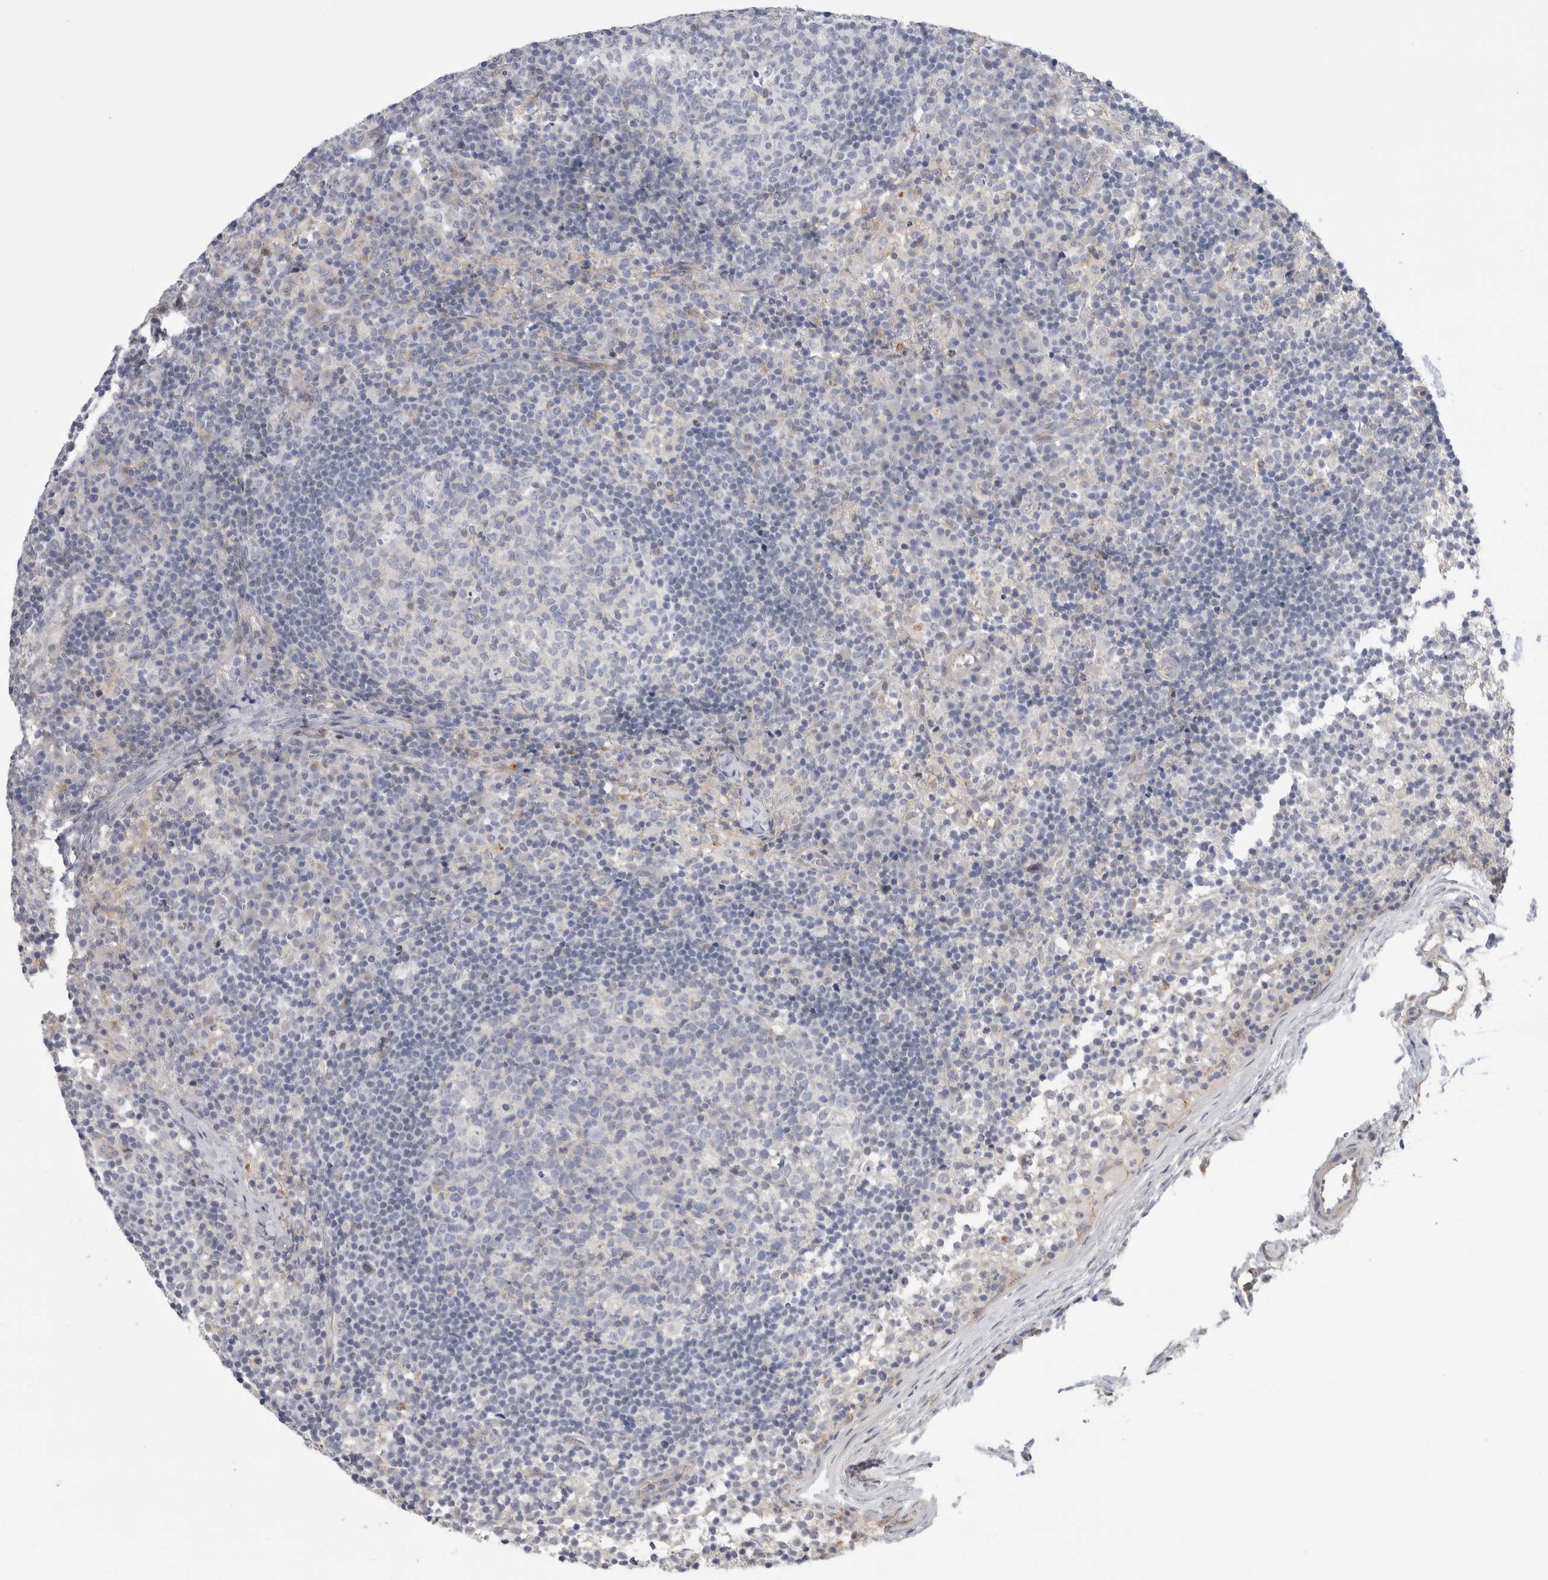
{"staining": {"intensity": "weak", "quantity": "<25%", "location": "cytoplasmic/membranous"}, "tissue": "lymph node", "cell_type": "Germinal center cells", "image_type": "normal", "snomed": [{"axis": "morphology", "description": "Normal tissue, NOS"}, {"axis": "morphology", "description": "Inflammation, NOS"}, {"axis": "topography", "description": "Lymph node"}], "caption": "Lymph node stained for a protein using IHC reveals no staining germinal center cells.", "gene": "VANGL1", "patient": {"sex": "male", "age": 55}}